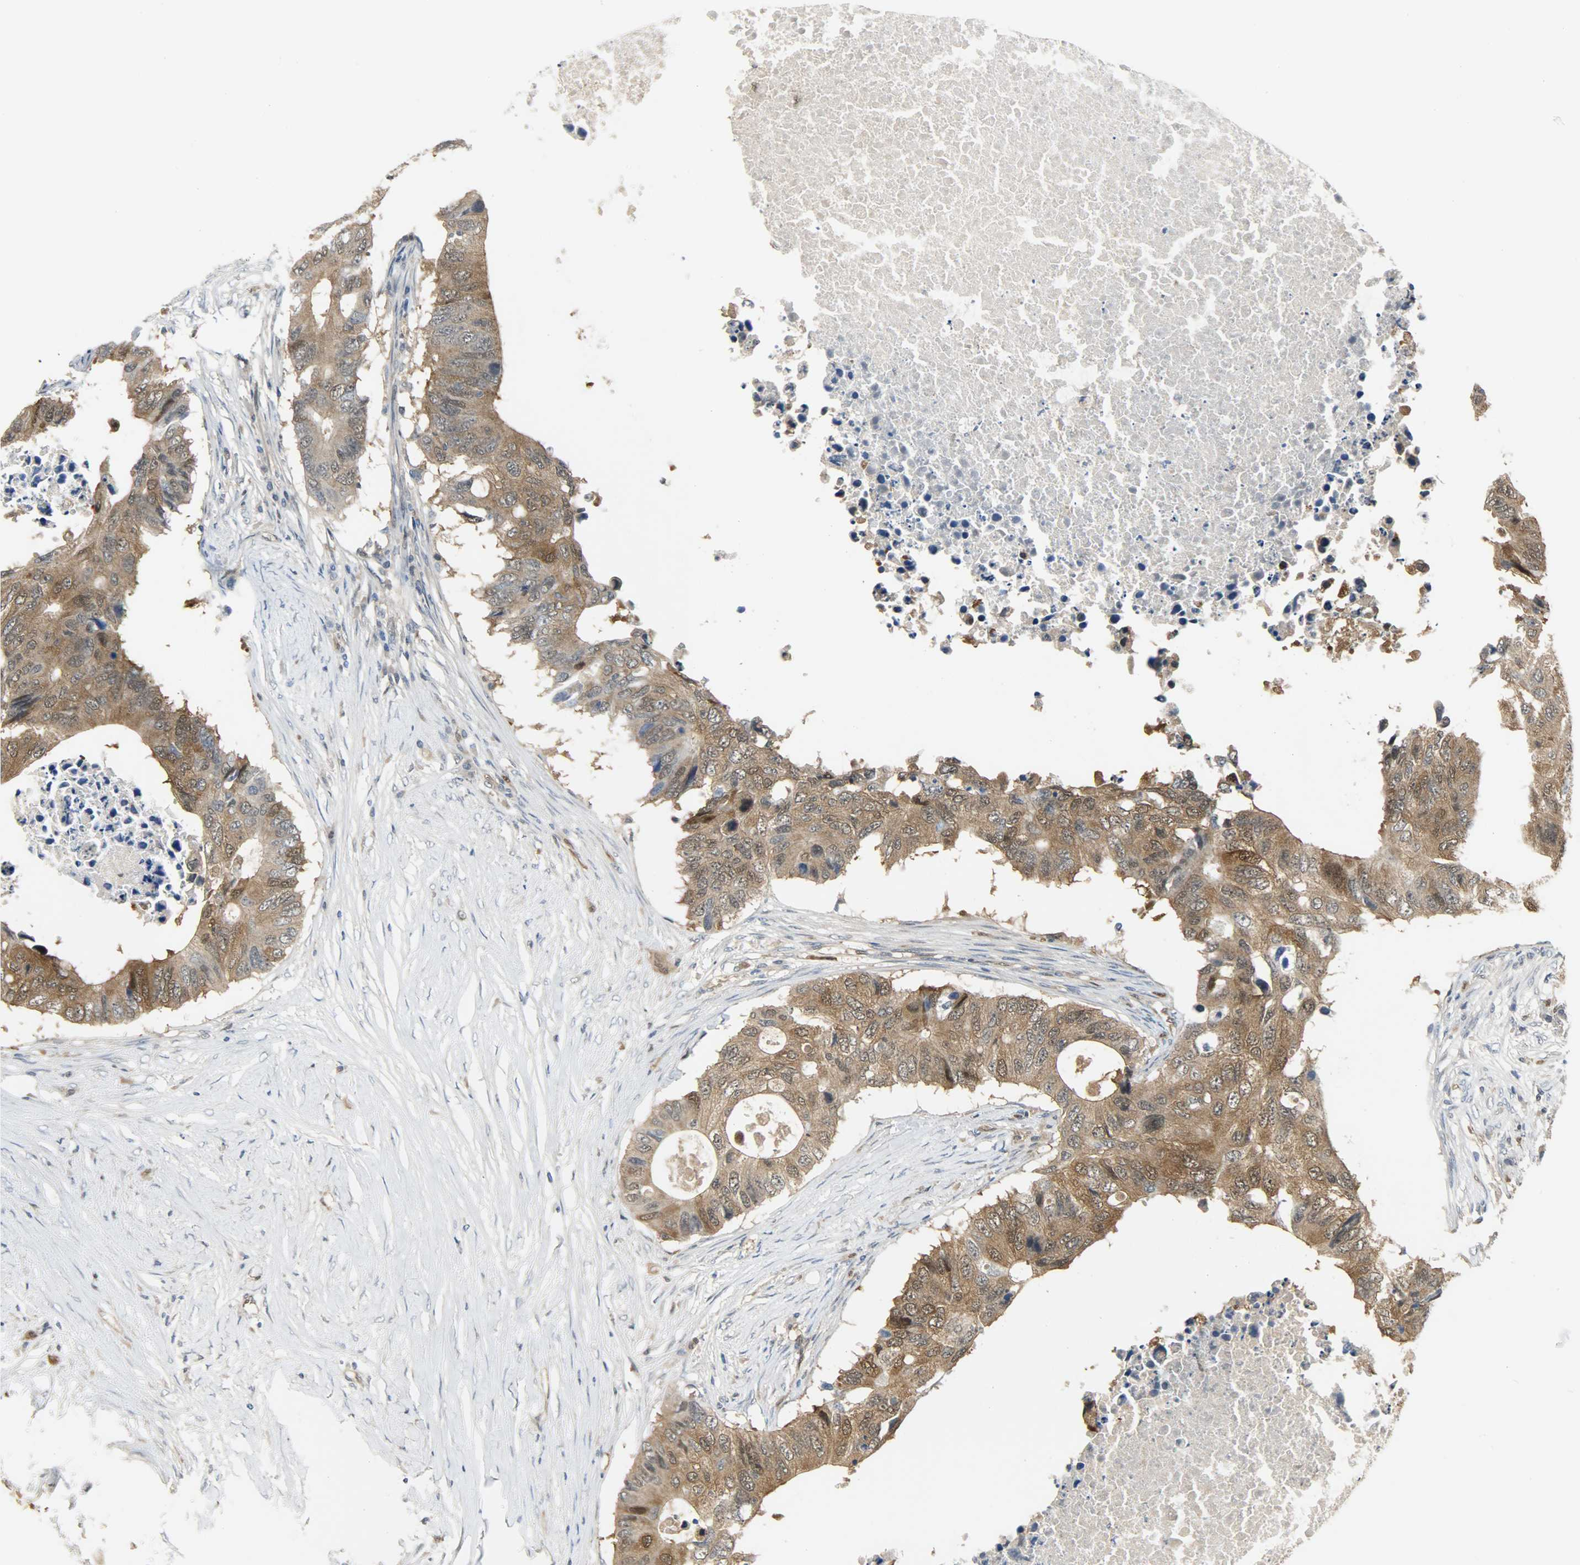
{"staining": {"intensity": "moderate", "quantity": ">75%", "location": "cytoplasmic/membranous,nuclear"}, "tissue": "colorectal cancer", "cell_type": "Tumor cells", "image_type": "cancer", "snomed": [{"axis": "morphology", "description": "Adenocarcinoma, NOS"}, {"axis": "topography", "description": "Colon"}], "caption": "Immunohistochemistry (IHC) photomicrograph of human colorectal cancer (adenocarcinoma) stained for a protein (brown), which exhibits medium levels of moderate cytoplasmic/membranous and nuclear positivity in approximately >75% of tumor cells.", "gene": "EIF4EBP1", "patient": {"sex": "male", "age": 71}}